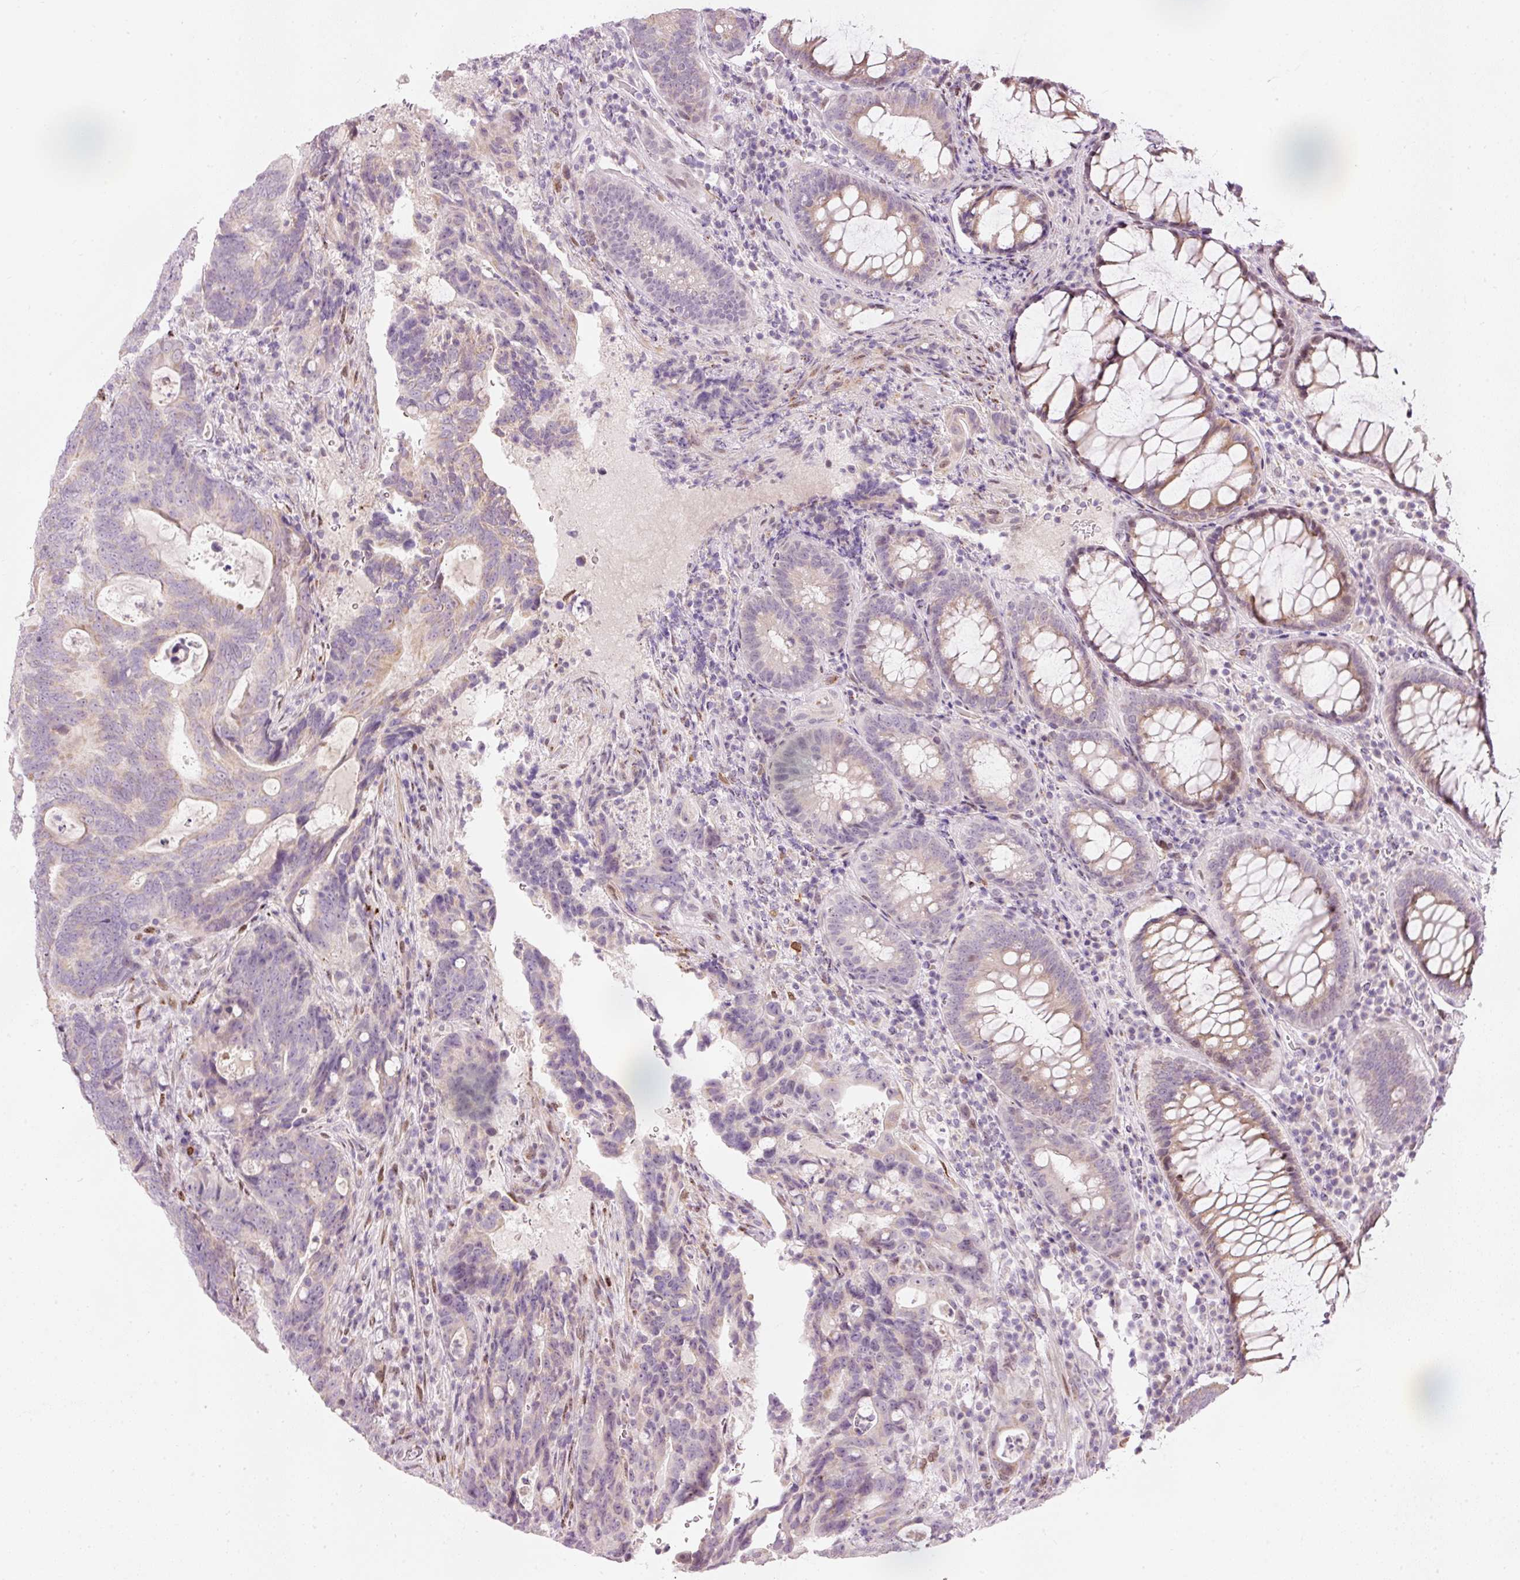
{"staining": {"intensity": "negative", "quantity": "none", "location": "none"}, "tissue": "colorectal cancer", "cell_type": "Tumor cells", "image_type": "cancer", "snomed": [{"axis": "morphology", "description": "Adenocarcinoma, NOS"}, {"axis": "topography", "description": "Colon"}], "caption": "This is an immunohistochemistry histopathology image of human colorectal cancer. There is no staining in tumor cells.", "gene": "RNF39", "patient": {"sex": "female", "age": 82}}